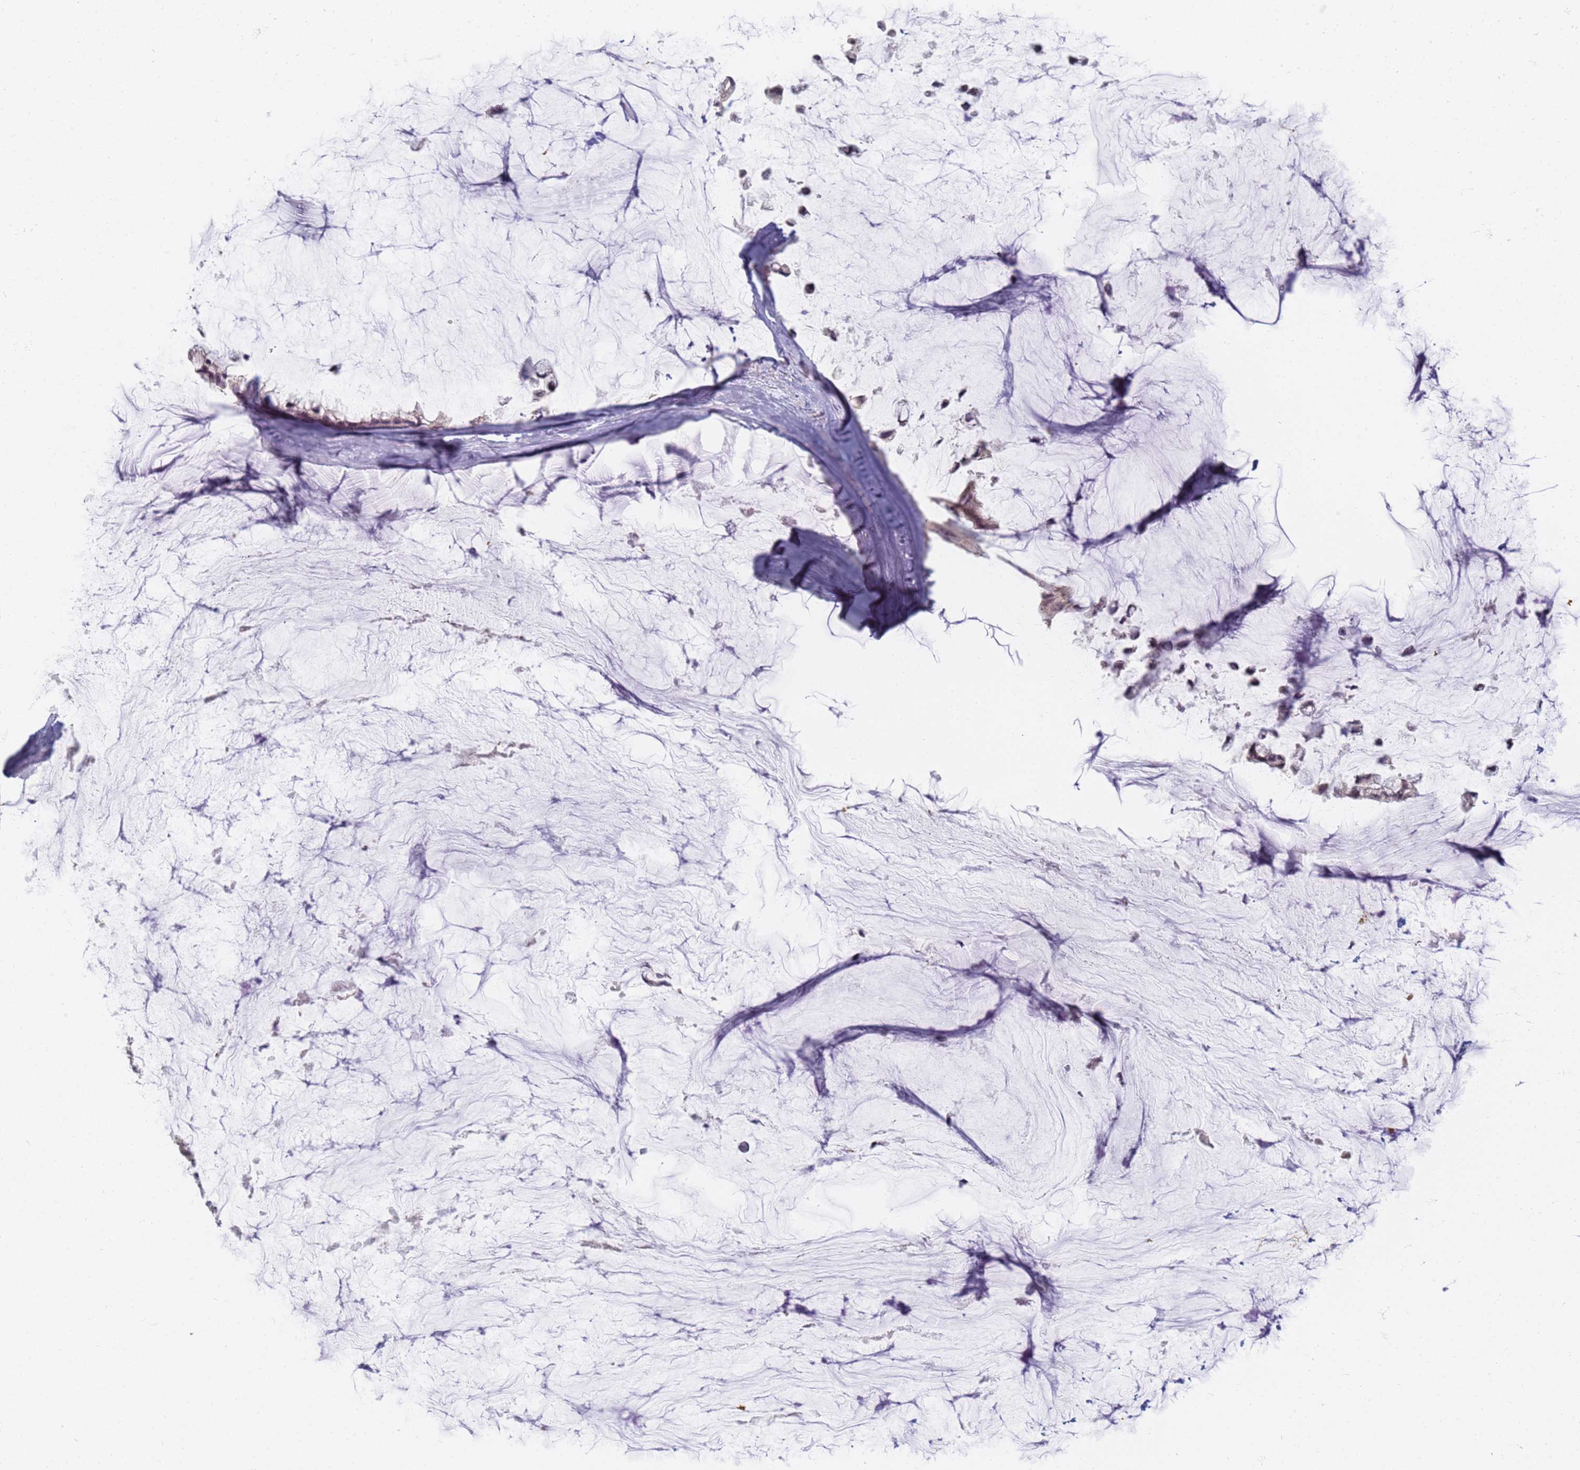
{"staining": {"intensity": "negative", "quantity": "none", "location": "none"}, "tissue": "ovarian cancer", "cell_type": "Tumor cells", "image_type": "cancer", "snomed": [{"axis": "morphology", "description": "Cystadenocarcinoma, mucinous, NOS"}, {"axis": "topography", "description": "Ovary"}], "caption": "Immunohistochemistry micrograph of neoplastic tissue: ovarian mucinous cystadenocarcinoma stained with DAB (3,3'-diaminobenzidine) shows no significant protein positivity in tumor cells. (DAB (3,3'-diaminobenzidine) immunohistochemistry with hematoxylin counter stain).", "gene": "SLC38A9", "patient": {"sex": "female", "age": 39}}